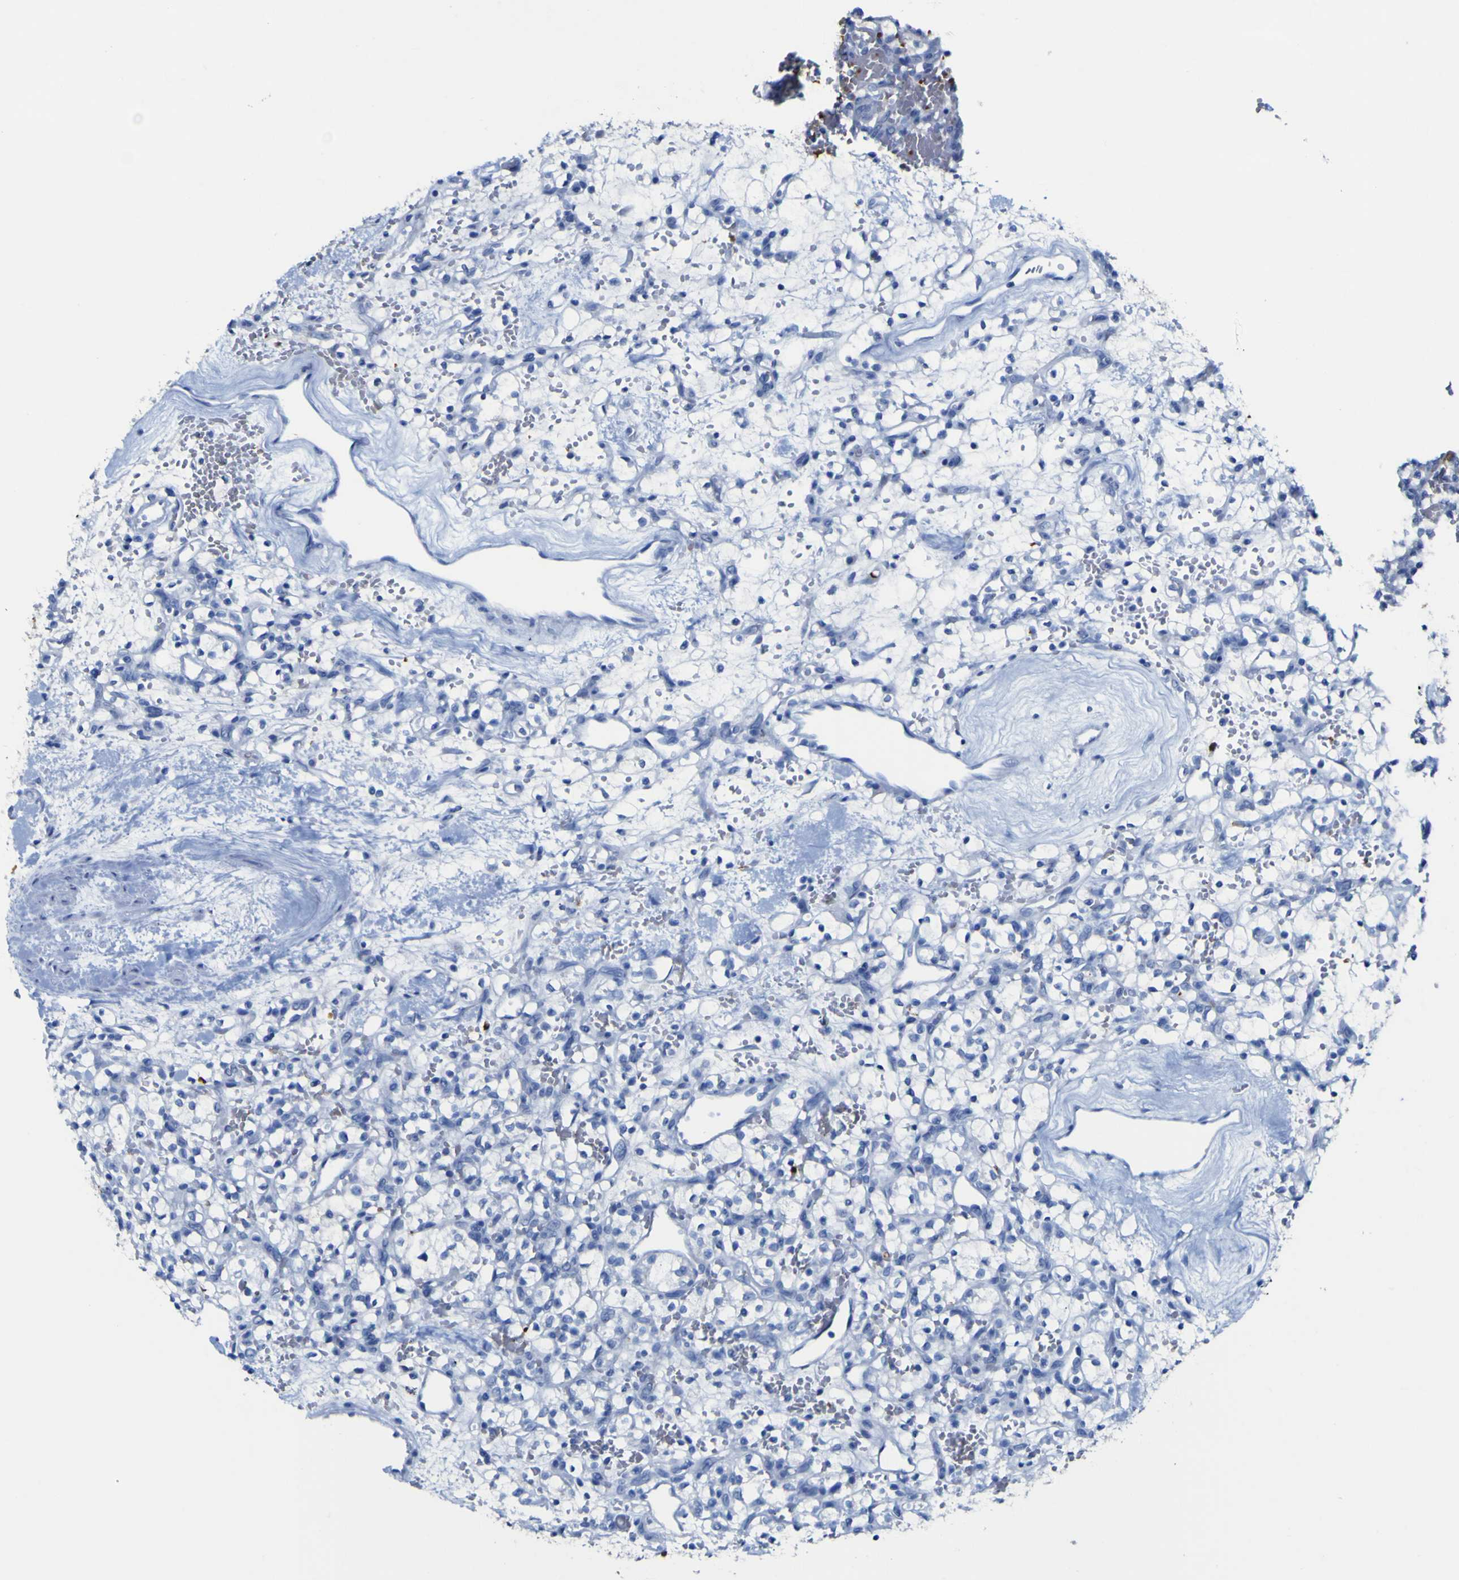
{"staining": {"intensity": "negative", "quantity": "none", "location": "none"}, "tissue": "renal cancer", "cell_type": "Tumor cells", "image_type": "cancer", "snomed": [{"axis": "morphology", "description": "Adenocarcinoma, NOS"}, {"axis": "topography", "description": "Kidney"}], "caption": "Immunohistochemical staining of renal cancer reveals no significant positivity in tumor cells.", "gene": "GCM1", "patient": {"sex": "female", "age": 60}}